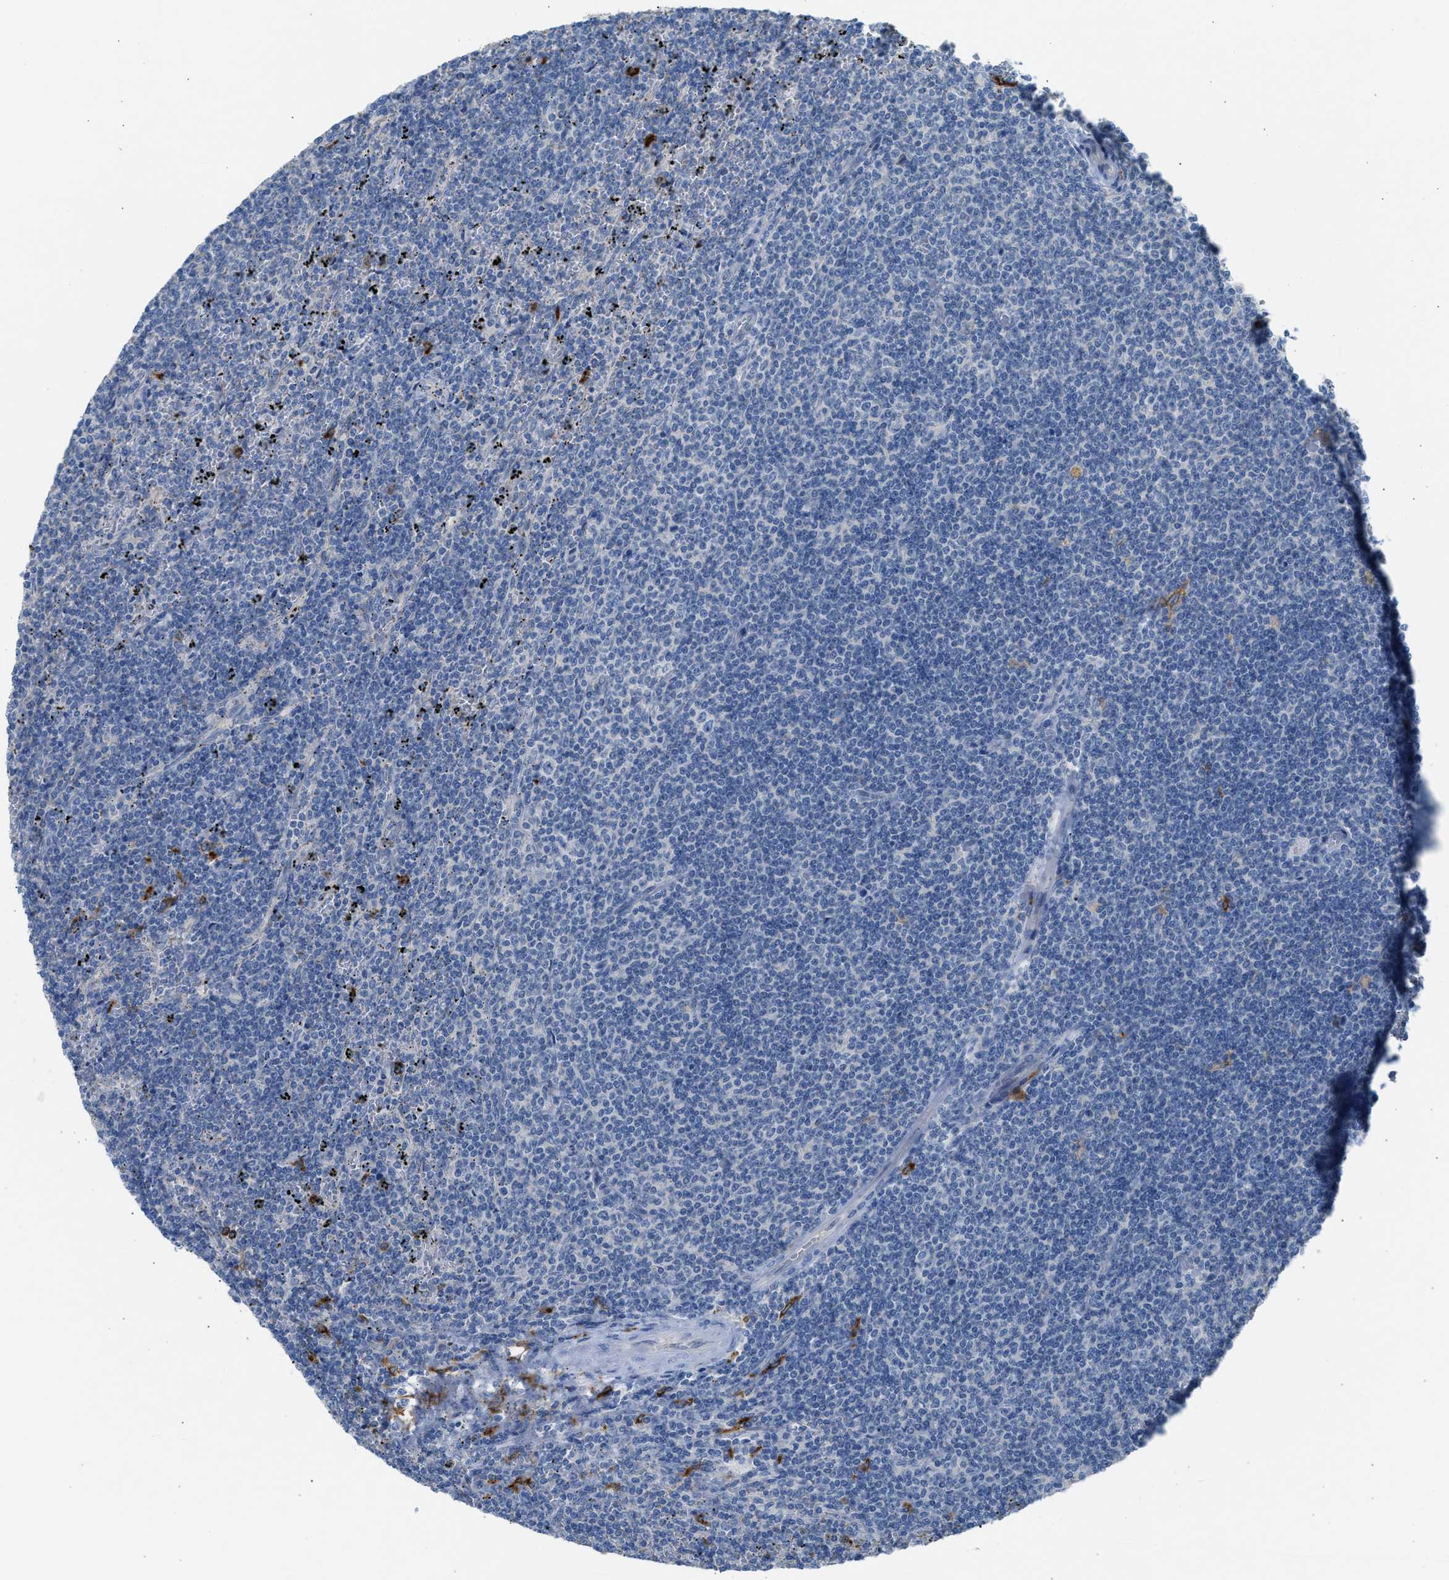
{"staining": {"intensity": "negative", "quantity": "none", "location": "none"}, "tissue": "lymphoma", "cell_type": "Tumor cells", "image_type": "cancer", "snomed": [{"axis": "morphology", "description": "Malignant lymphoma, non-Hodgkin's type, Low grade"}, {"axis": "topography", "description": "Spleen"}], "caption": "This photomicrograph is of lymphoma stained with immunohistochemistry (IHC) to label a protein in brown with the nuclei are counter-stained blue. There is no expression in tumor cells. Brightfield microscopy of immunohistochemistry (IHC) stained with DAB (brown) and hematoxylin (blue), captured at high magnification.", "gene": "CLEC10A", "patient": {"sex": "female", "age": 50}}